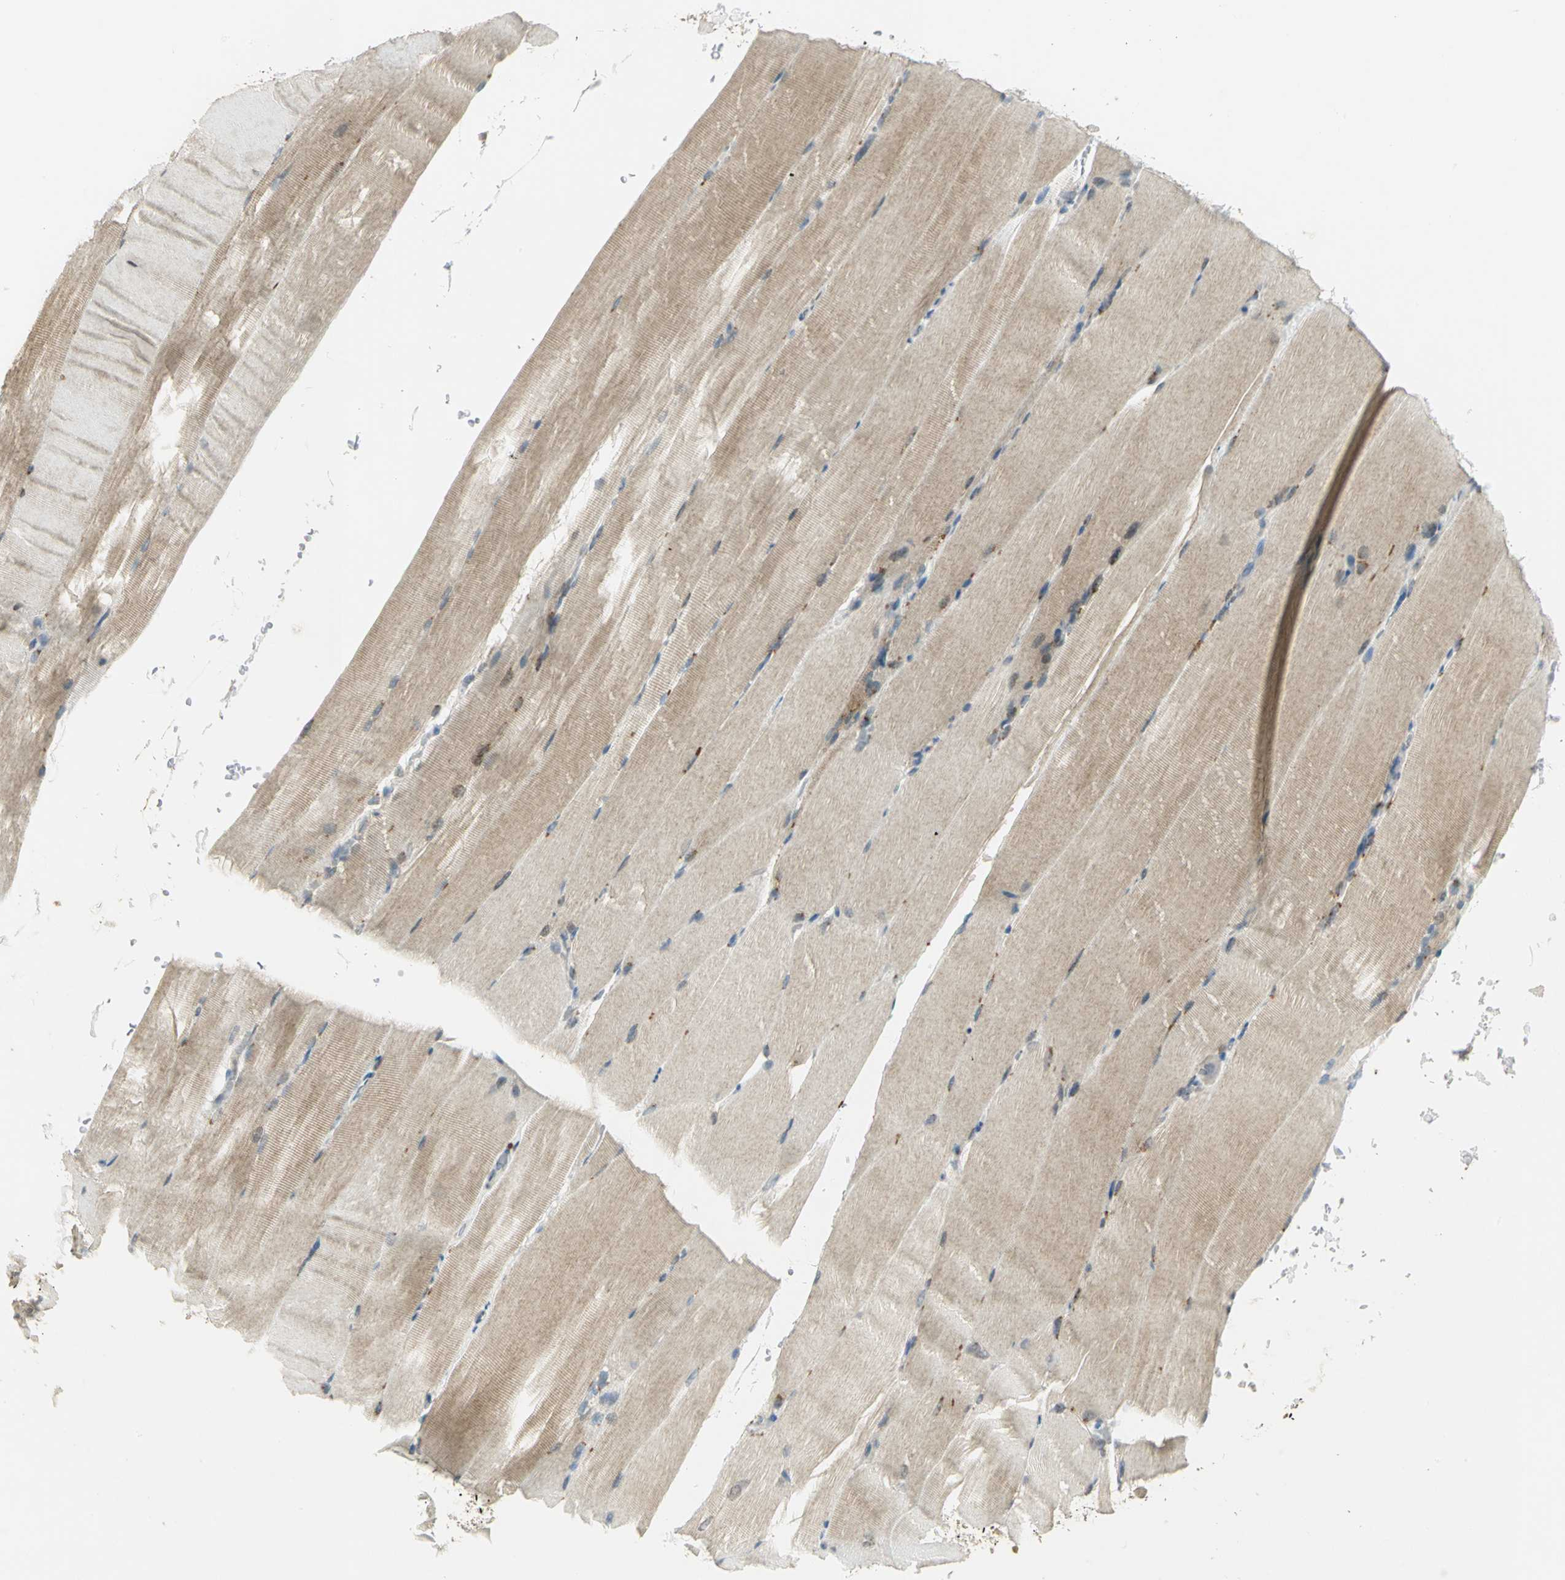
{"staining": {"intensity": "weak", "quantity": ">75%", "location": "cytoplasmic/membranous"}, "tissue": "skeletal muscle", "cell_type": "Myocytes", "image_type": "normal", "snomed": [{"axis": "morphology", "description": "Normal tissue, NOS"}, {"axis": "topography", "description": "Skeletal muscle"}, {"axis": "topography", "description": "Parathyroid gland"}], "caption": "The immunohistochemical stain highlights weak cytoplasmic/membranous staining in myocytes of unremarkable skeletal muscle.", "gene": "MAPK8IP3", "patient": {"sex": "female", "age": 37}}